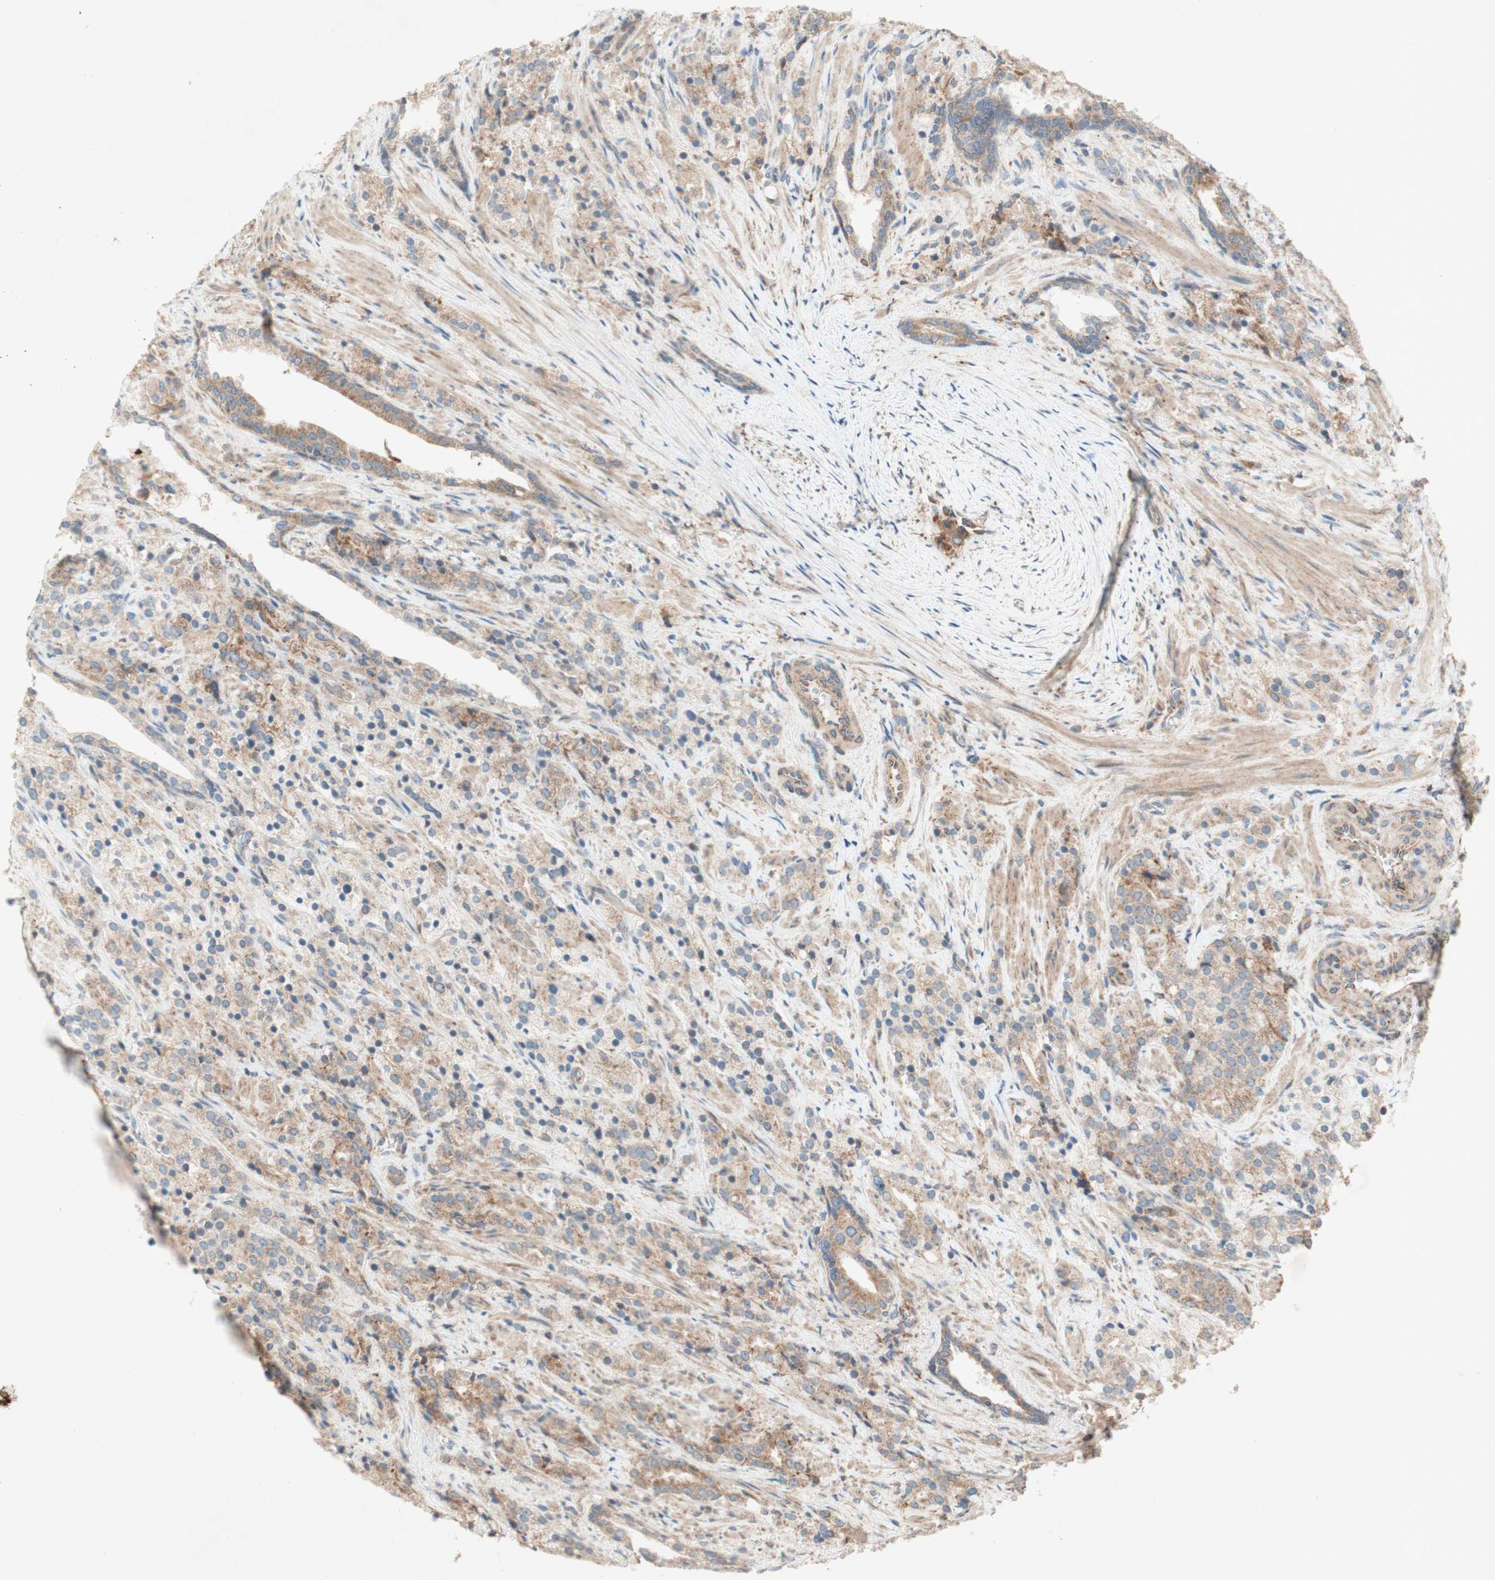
{"staining": {"intensity": "moderate", "quantity": ">75%", "location": "cytoplasmic/membranous"}, "tissue": "prostate cancer", "cell_type": "Tumor cells", "image_type": "cancer", "snomed": [{"axis": "morphology", "description": "Adenocarcinoma, High grade"}, {"axis": "topography", "description": "Prostate"}], "caption": "This image exhibits IHC staining of prostate adenocarcinoma (high-grade), with medium moderate cytoplasmic/membranous expression in approximately >75% of tumor cells.", "gene": "SOCS2", "patient": {"sex": "male", "age": 71}}